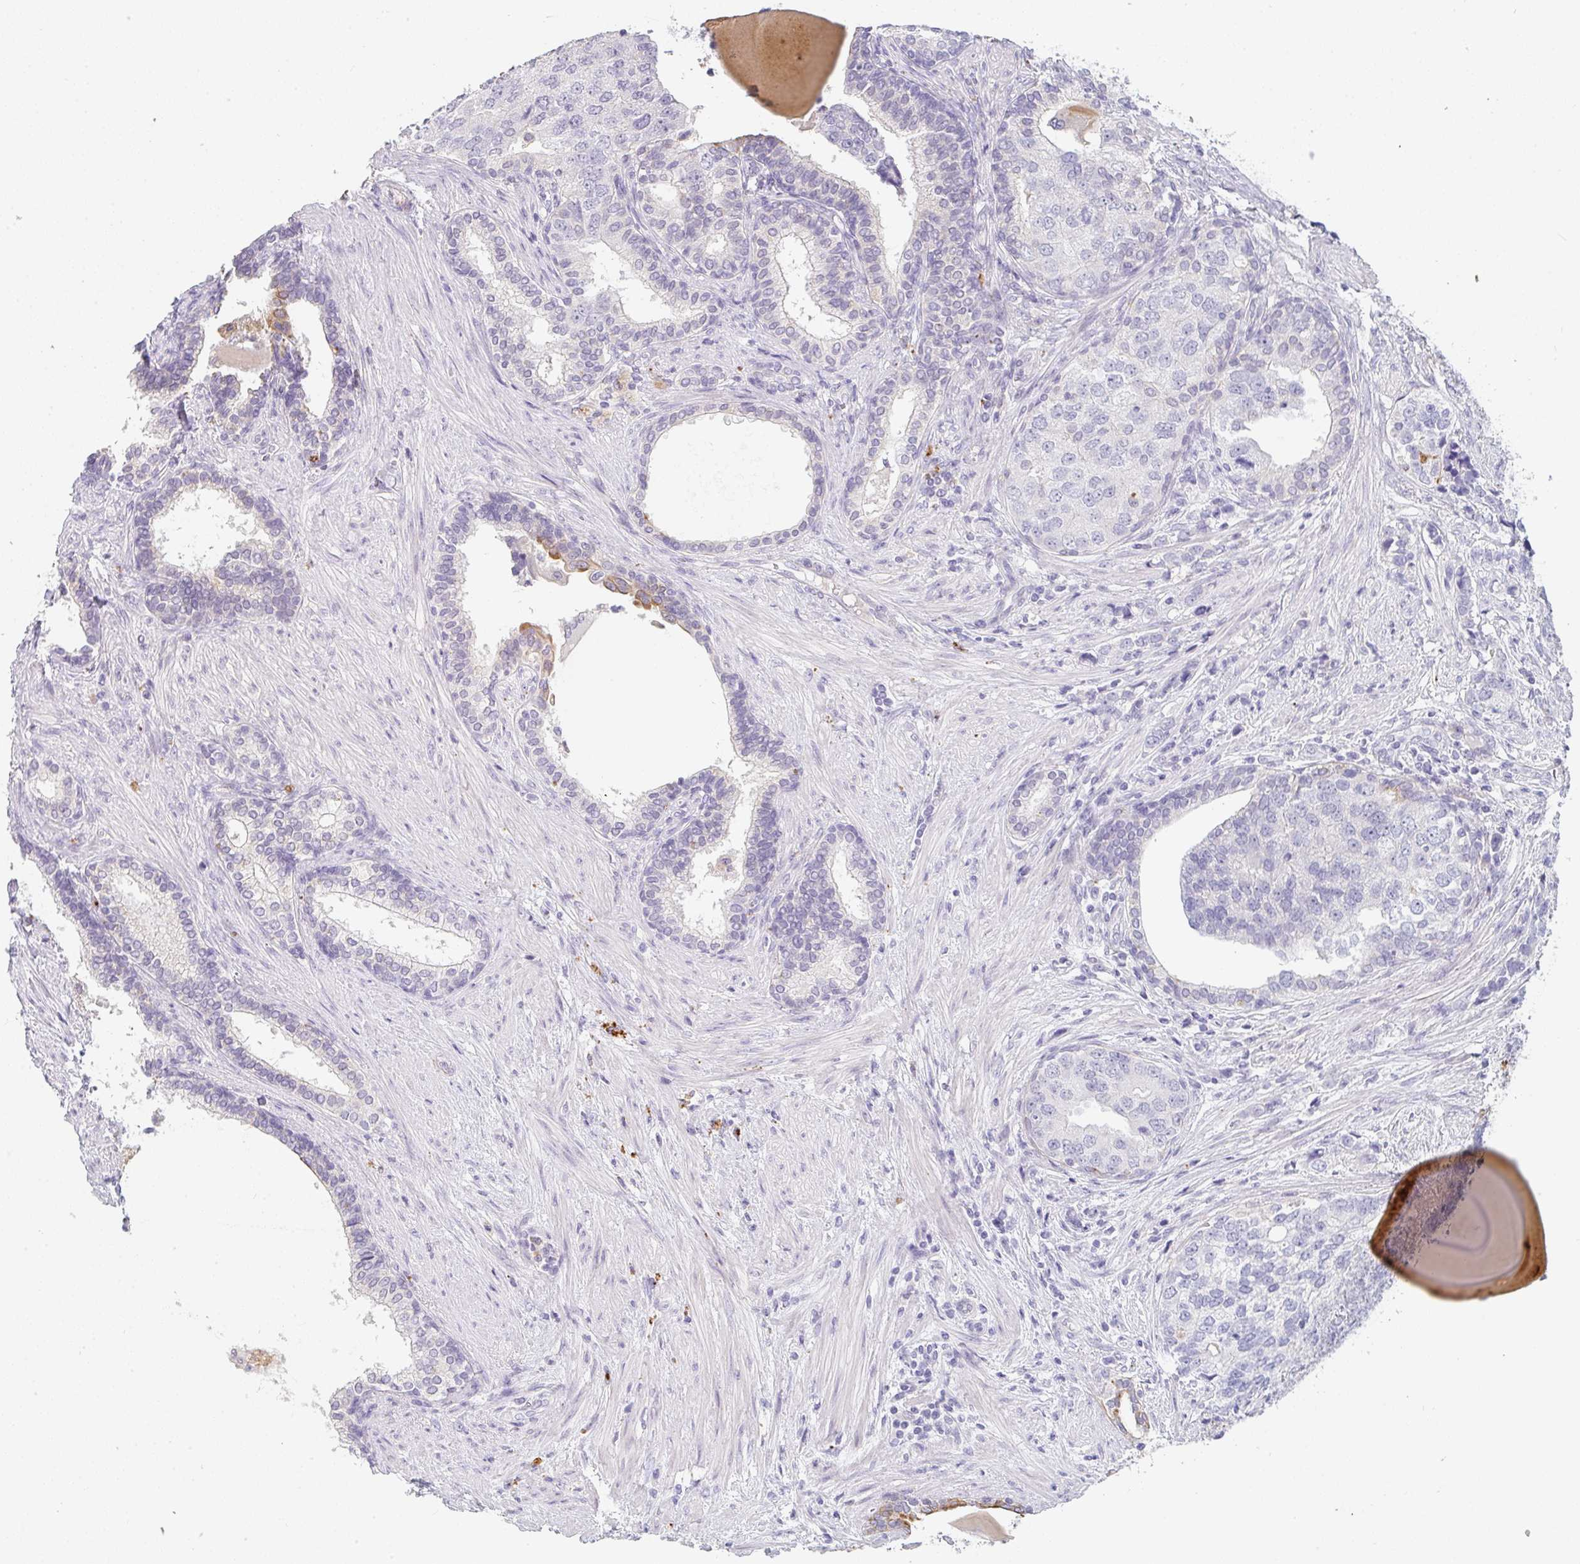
{"staining": {"intensity": "negative", "quantity": "none", "location": "none"}, "tissue": "prostate cancer", "cell_type": "Tumor cells", "image_type": "cancer", "snomed": [{"axis": "morphology", "description": "Adenocarcinoma, High grade"}, {"axis": "topography", "description": "Prostate"}], "caption": "There is no significant expression in tumor cells of prostate cancer.", "gene": "C1QTNF8", "patient": {"sex": "male", "age": 68}}